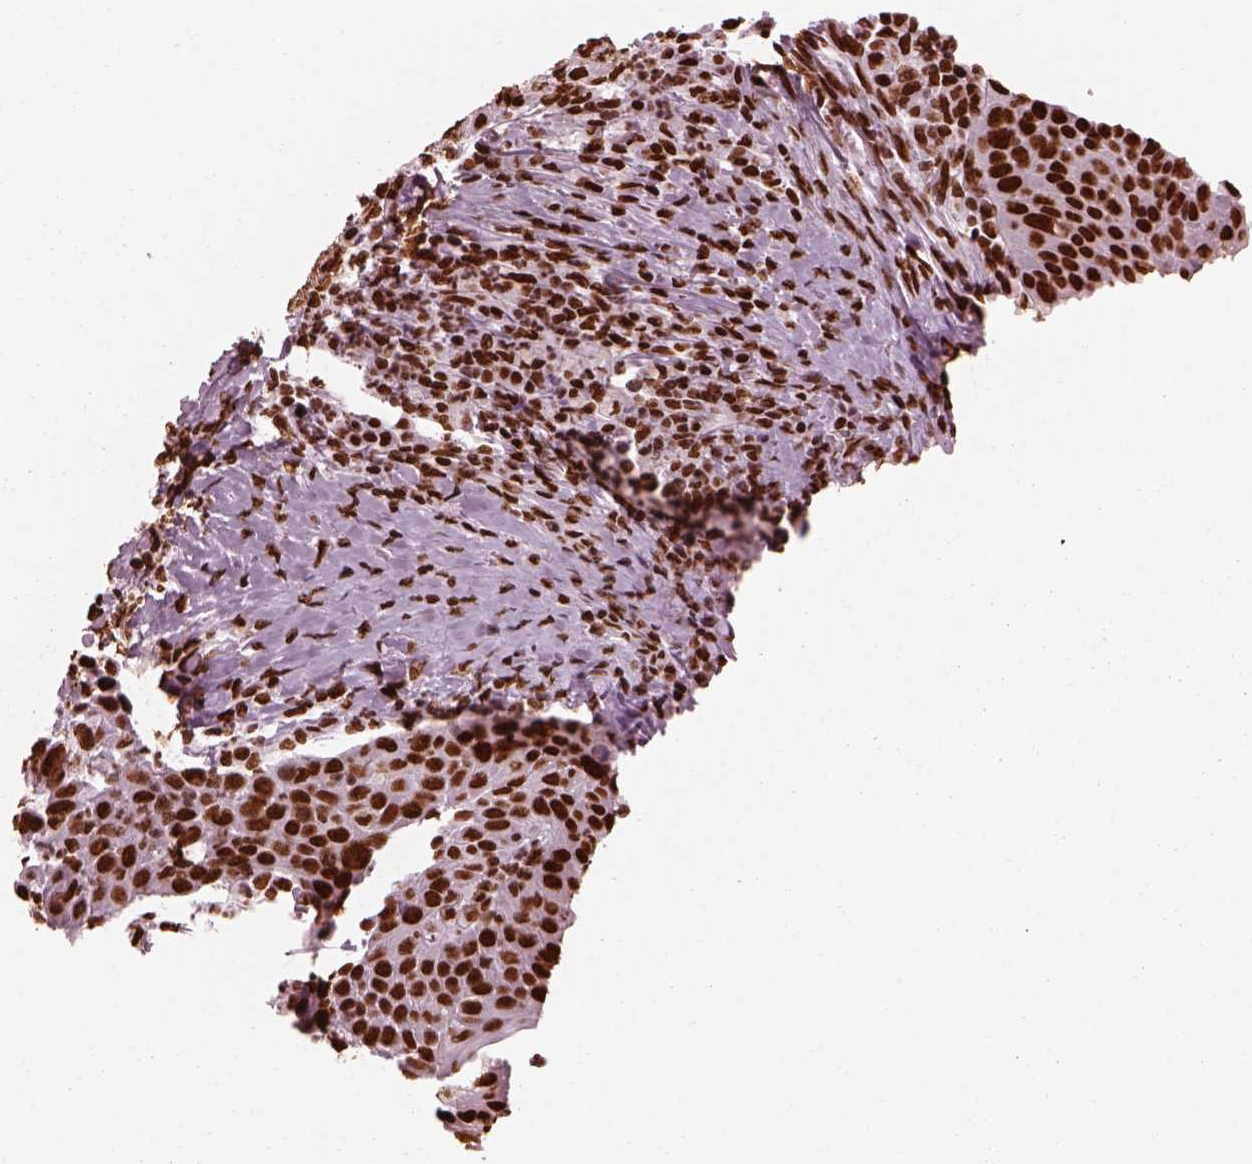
{"staining": {"intensity": "strong", "quantity": ">75%", "location": "nuclear"}, "tissue": "head and neck cancer", "cell_type": "Tumor cells", "image_type": "cancer", "snomed": [{"axis": "morphology", "description": "Squamous cell carcinoma, NOS"}, {"axis": "topography", "description": "Head-Neck"}], "caption": "This is an image of immunohistochemistry (IHC) staining of head and neck squamous cell carcinoma, which shows strong expression in the nuclear of tumor cells.", "gene": "CBFA2T3", "patient": {"sex": "male", "age": 69}}